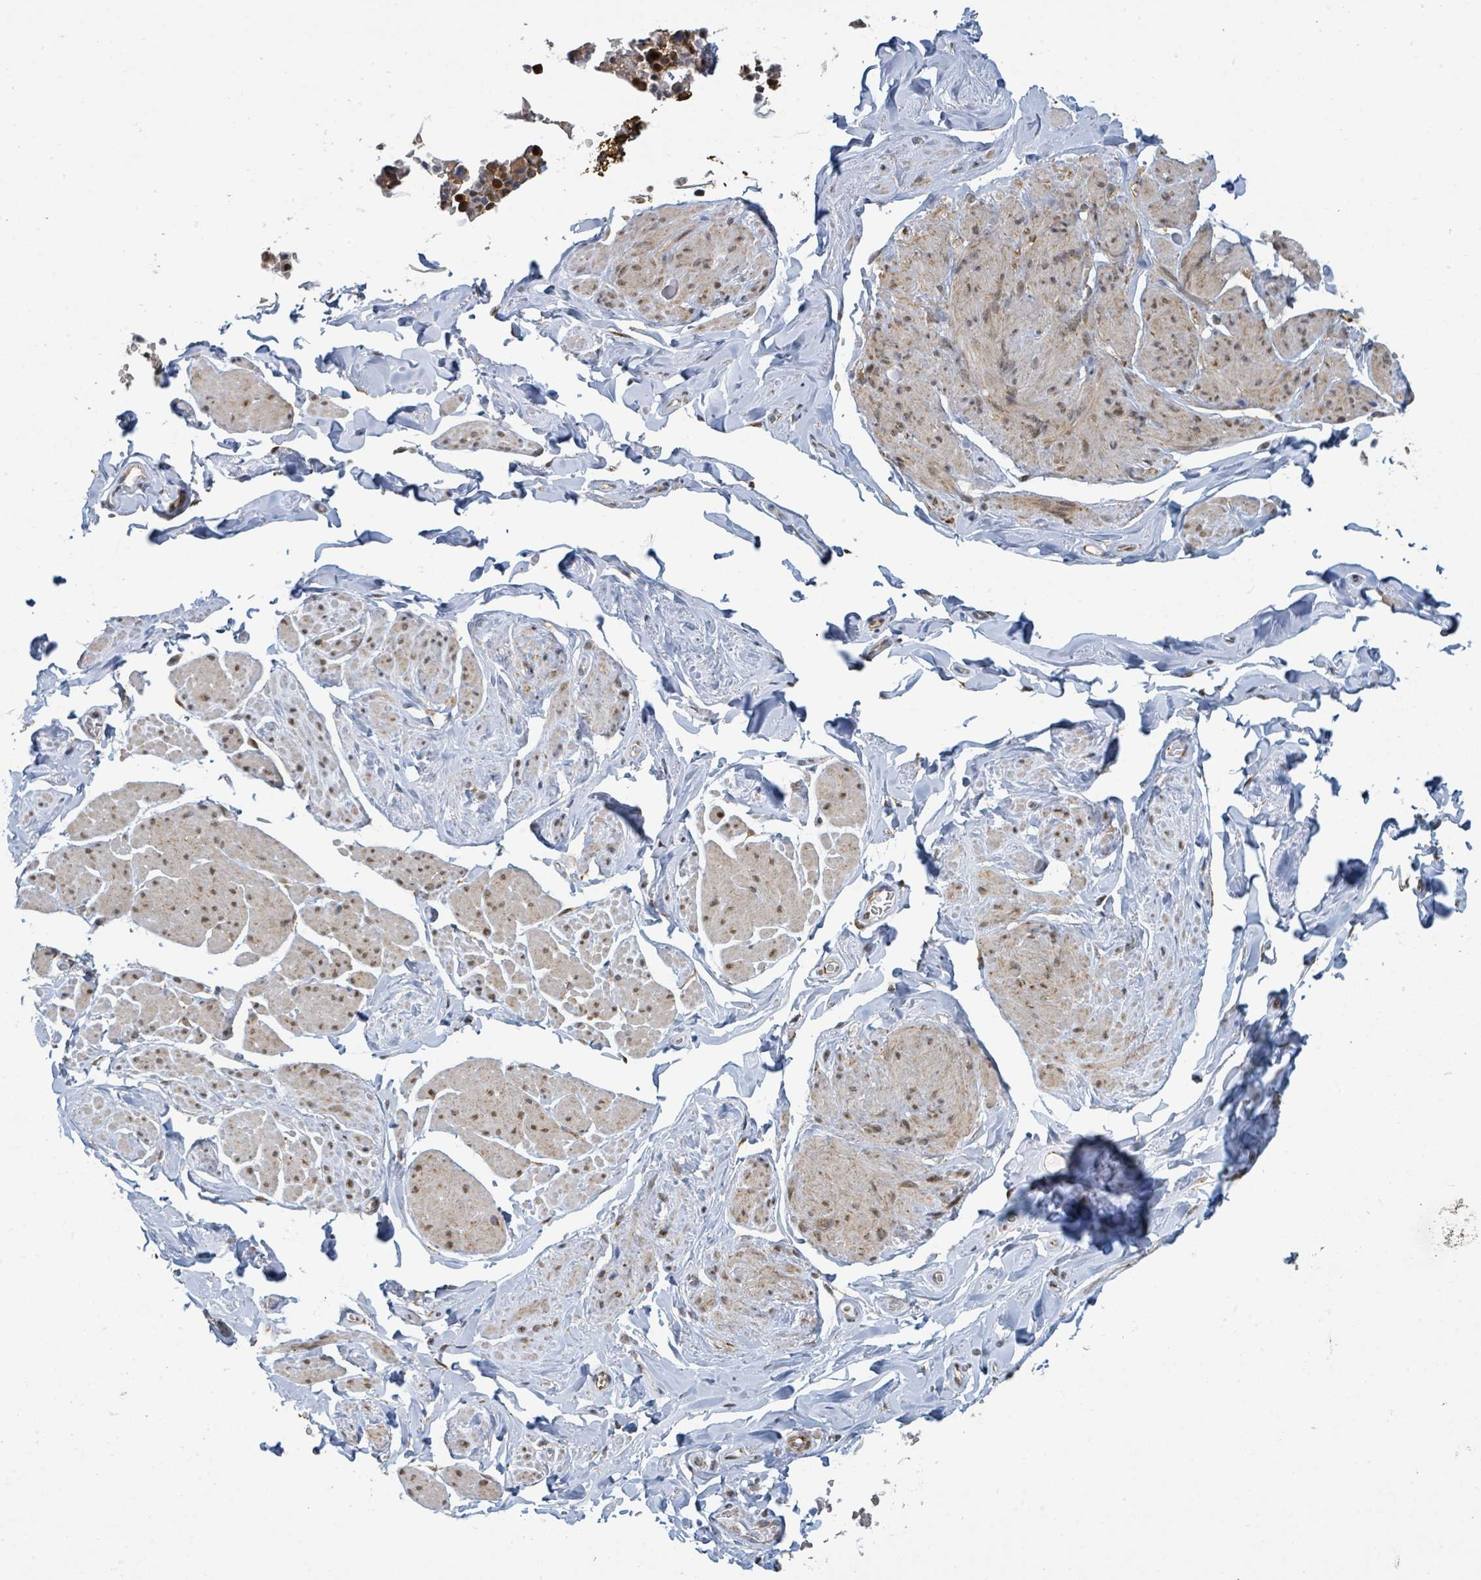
{"staining": {"intensity": "moderate", "quantity": "25%-75%", "location": "cytoplasmic/membranous,nuclear"}, "tissue": "smooth muscle", "cell_type": "Smooth muscle cells", "image_type": "normal", "snomed": [{"axis": "morphology", "description": "Normal tissue, NOS"}, {"axis": "topography", "description": "Smooth muscle"}, {"axis": "topography", "description": "Peripheral nerve tissue"}], "caption": "A histopathology image showing moderate cytoplasmic/membranous,nuclear expression in approximately 25%-75% of smooth muscle cells in normal smooth muscle, as visualized by brown immunohistochemical staining.", "gene": "PSMB7", "patient": {"sex": "male", "age": 69}}